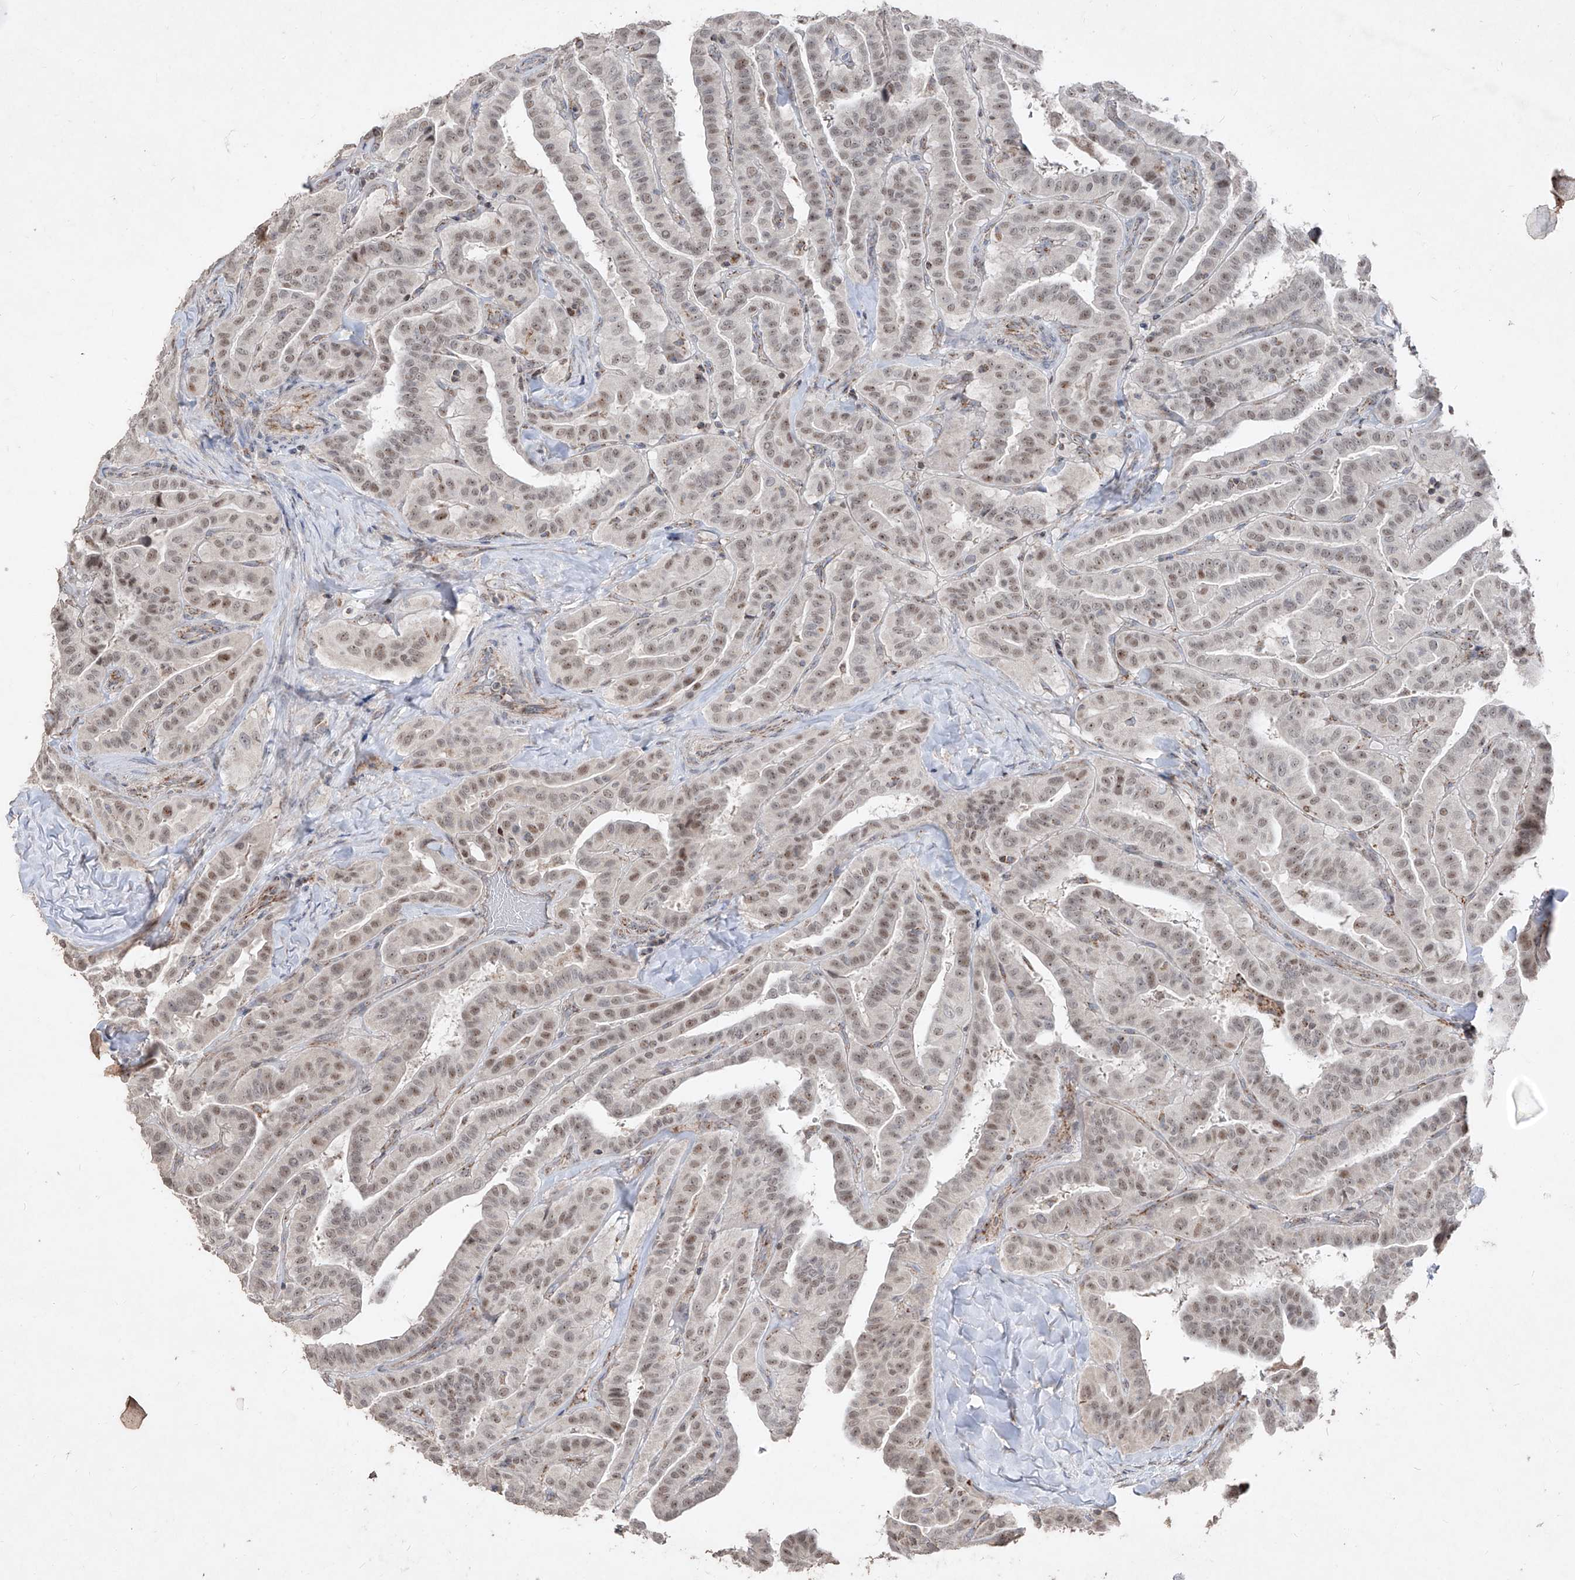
{"staining": {"intensity": "weak", "quantity": ">75%", "location": "nuclear"}, "tissue": "thyroid cancer", "cell_type": "Tumor cells", "image_type": "cancer", "snomed": [{"axis": "morphology", "description": "Papillary adenocarcinoma, NOS"}, {"axis": "topography", "description": "Thyroid gland"}], "caption": "Human papillary adenocarcinoma (thyroid) stained with a protein marker shows weak staining in tumor cells.", "gene": "NDUFB3", "patient": {"sex": "male", "age": 77}}